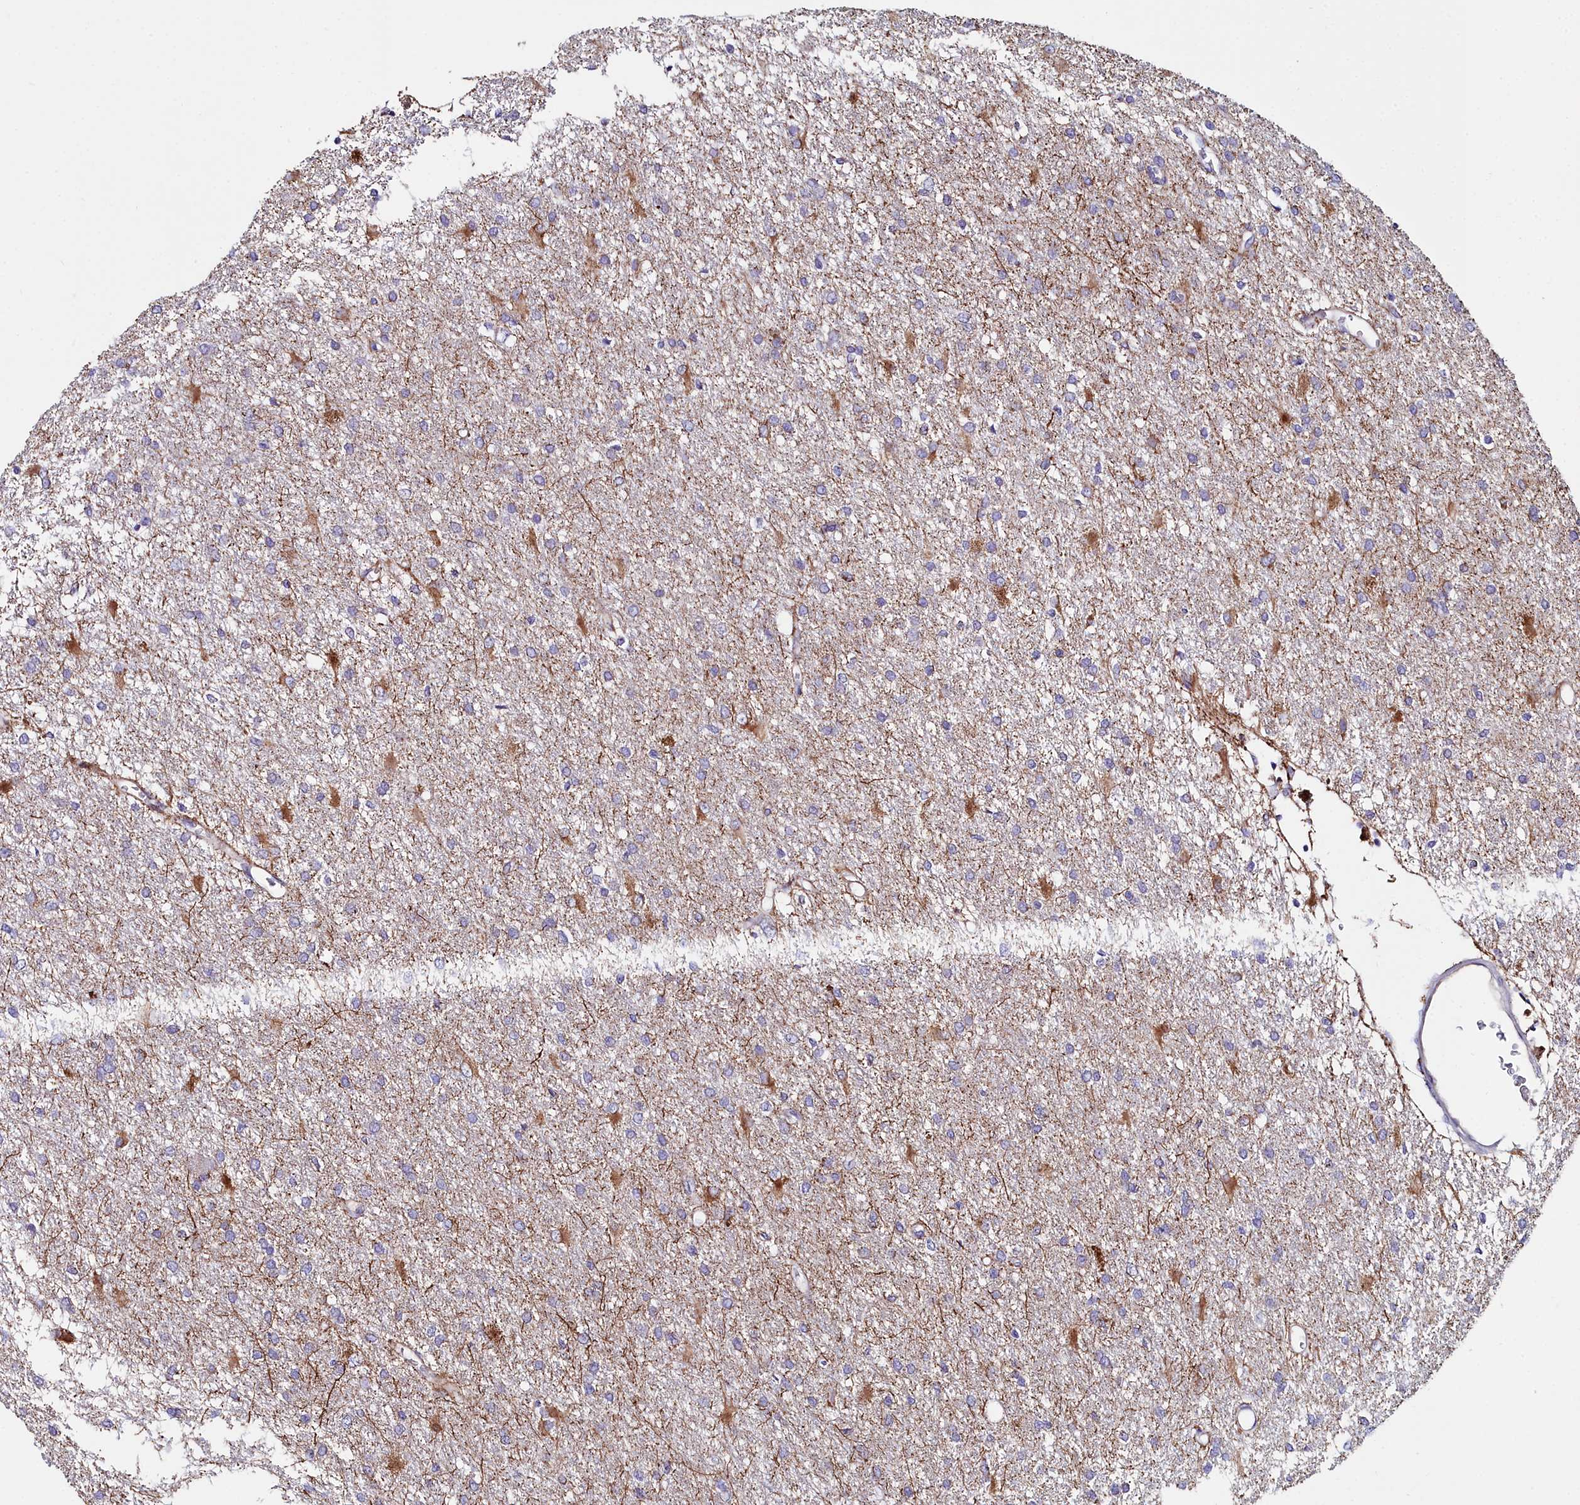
{"staining": {"intensity": "moderate", "quantity": "<25%", "location": "cytoplasmic/membranous"}, "tissue": "glioma", "cell_type": "Tumor cells", "image_type": "cancer", "snomed": [{"axis": "morphology", "description": "Glioma, malignant, High grade"}, {"axis": "topography", "description": "Brain"}], "caption": "The histopathology image exhibits a brown stain indicating the presence of a protein in the cytoplasmic/membranous of tumor cells in malignant glioma (high-grade).", "gene": "SLC49A3", "patient": {"sex": "female", "age": 50}}